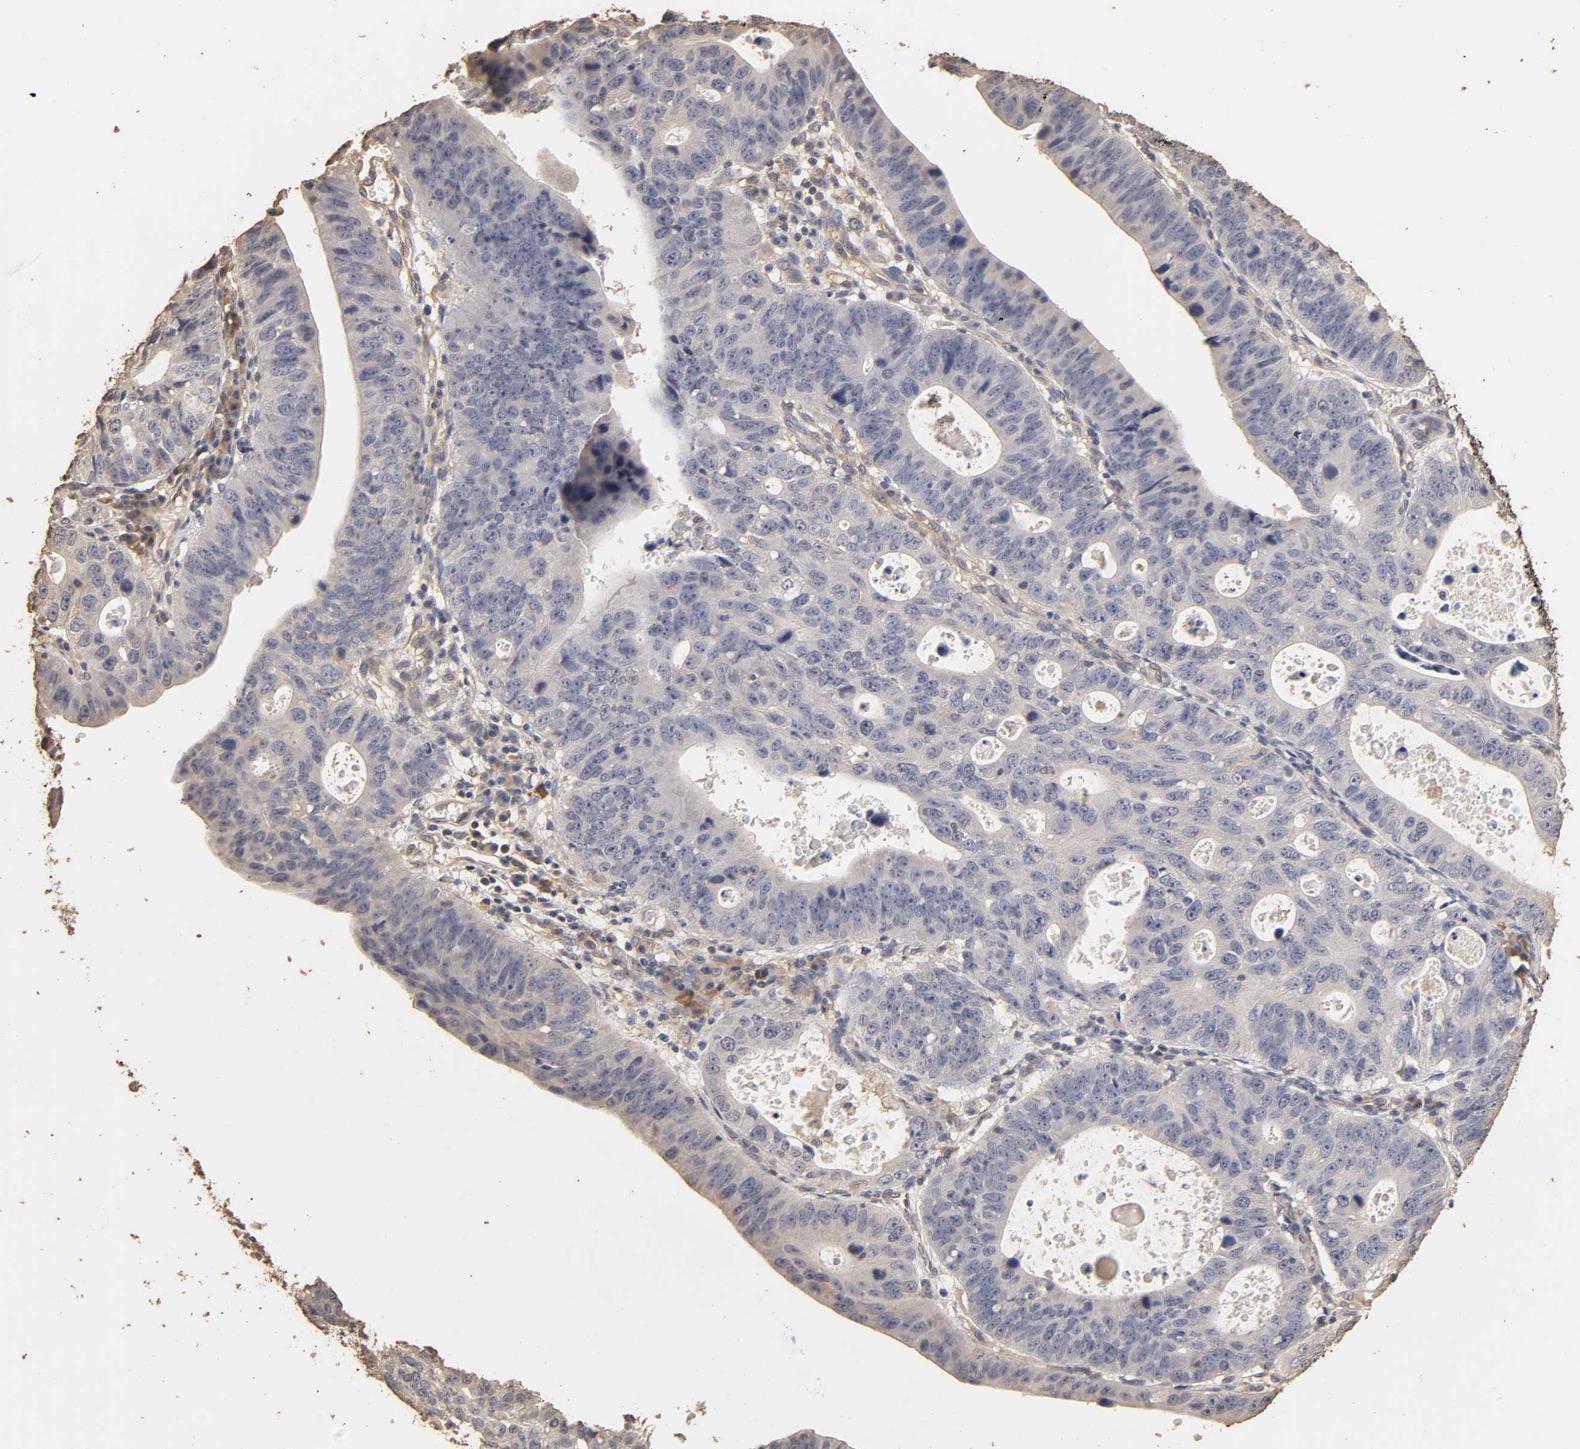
{"staining": {"intensity": "negative", "quantity": "none", "location": "none"}, "tissue": "stomach cancer", "cell_type": "Tumor cells", "image_type": "cancer", "snomed": [{"axis": "morphology", "description": "Adenocarcinoma, NOS"}, {"axis": "topography", "description": "Stomach"}], "caption": "This is an IHC photomicrograph of stomach cancer. There is no staining in tumor cells.", "gene": "VSIG4", "patient": {"sex": "male", "age": 59}}